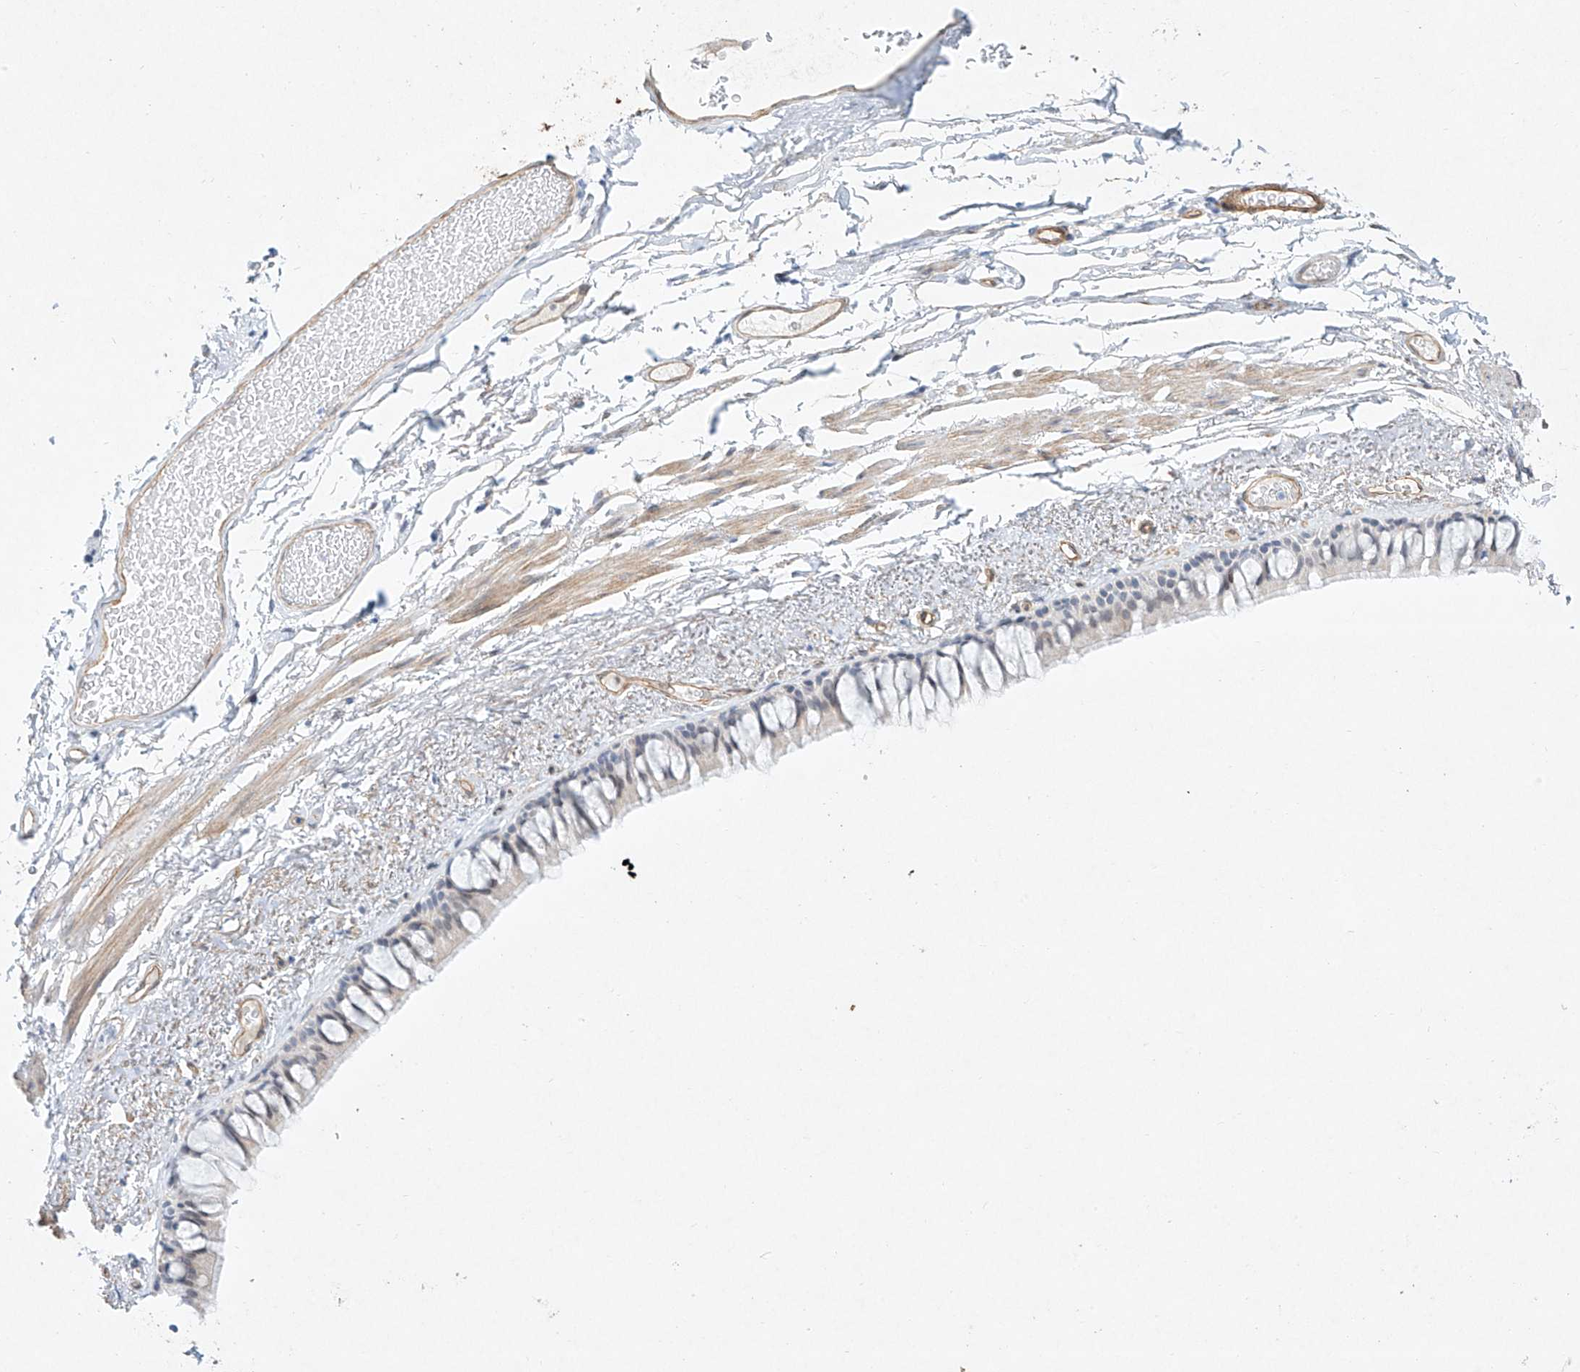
{"staining": {"intensity": "negative", "quantity": "none", "location": "none"}, "tissue": "bronchus", "cell_type": "Respiratory epithelial cells", "image_type": "normal", "snomed": [{"axis": "morphology", "description": "Normal tissue, NOS"}, {"axis": "topography", "description": "Cartilage tissue"}, {"axis": "topography", "description": "Bronchus"}], "caption": "Histopathology image shows no significant protein staining in respiratory epithelial cells of benign bronchus.", "gene": "REEP2", "patient": {"sex": "female", "age": 73}}